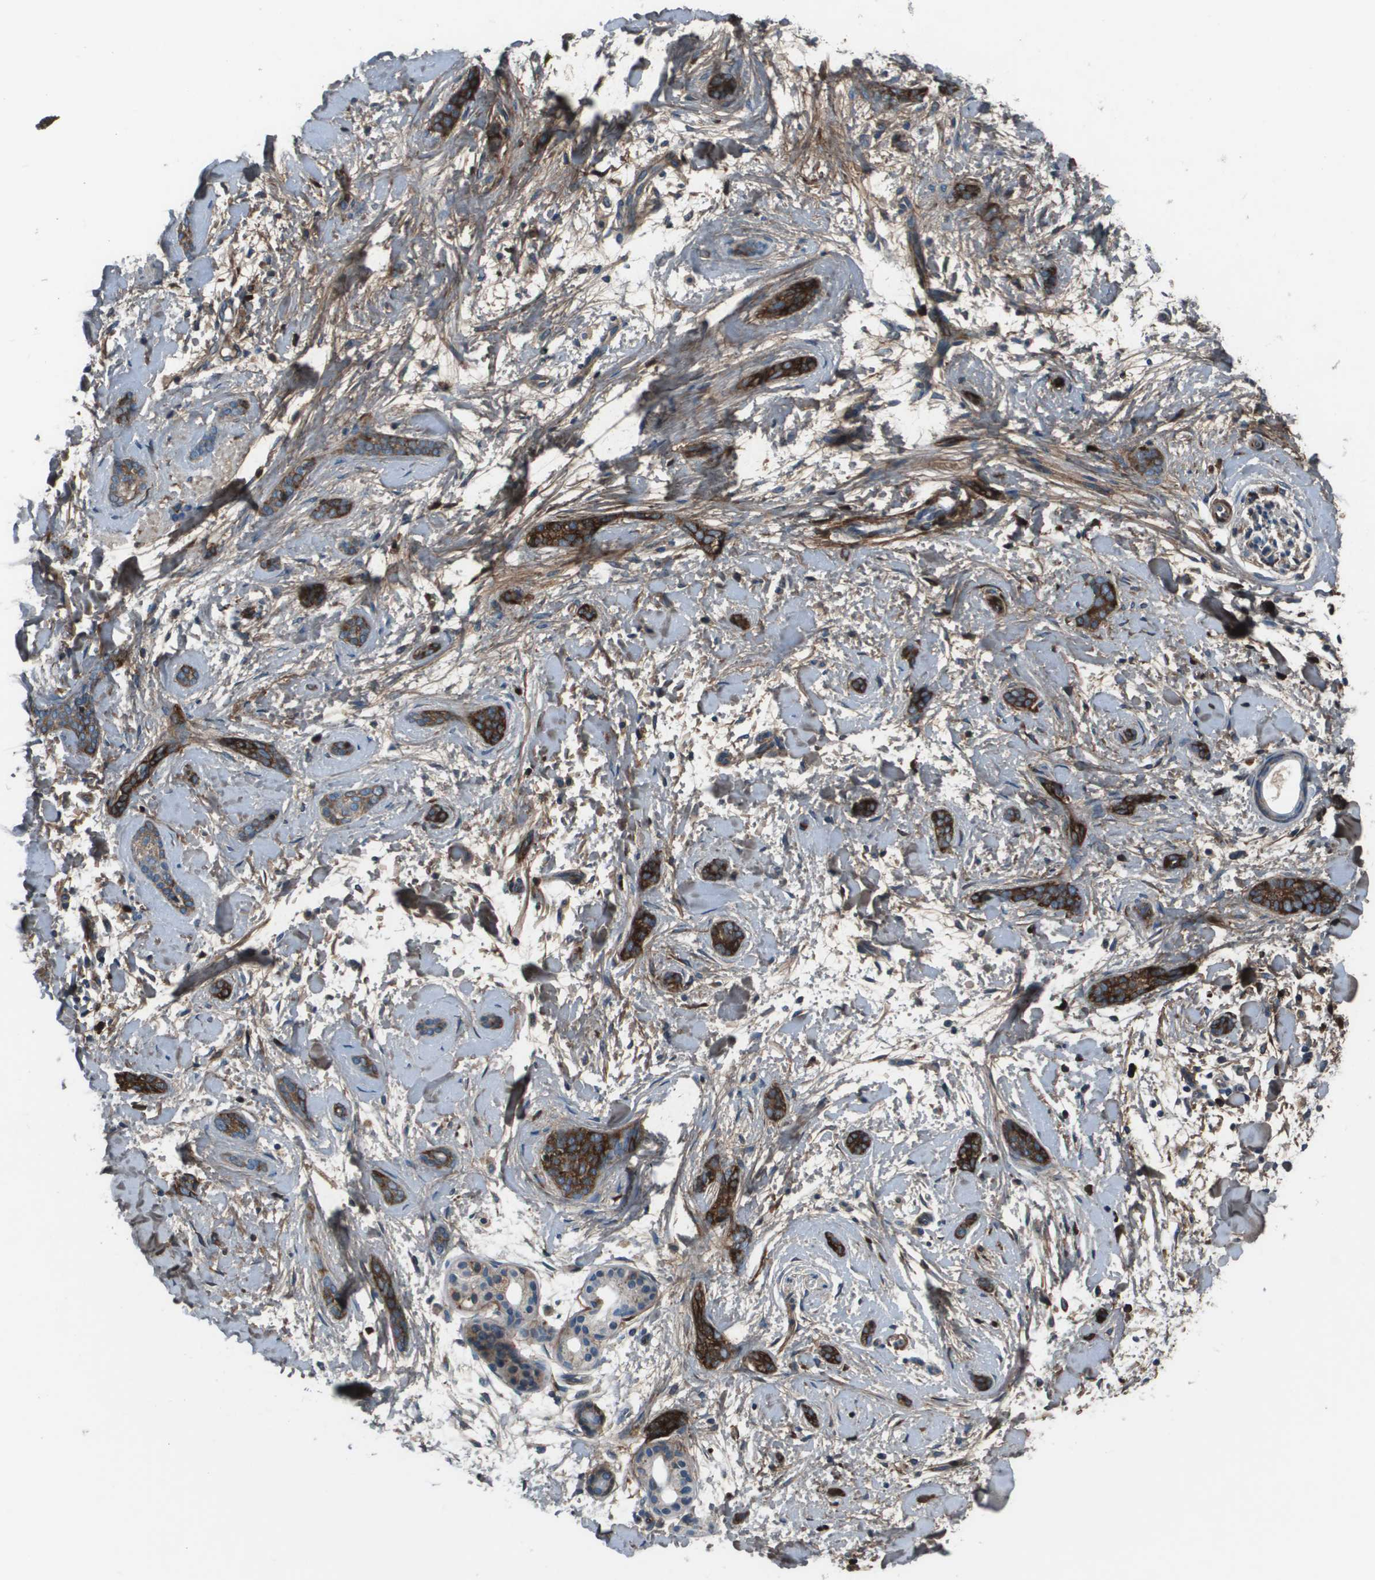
{"staining": {"intensity": "strong", "quantity": ">75%", "location": "cytoplasmic/membranous"}, "tissue": "skin cancer", "cell_type": "Tumor cells", "image_type": "cancer", "snomed": [{"axis": "morphology", "description": "Basal cell carcinoma"}, {"axis": "morphology", "description": "Adnexal tumor, benign"}, {"axis": "topography", "description": "Skin"}], "caption": "The image exhibits a brown stain indicating the presence of a protein in the cytoplasmic/membranous of tumor cells in skin benign adnexal tumor.", "gene": "PCOLCE", "patient": {"sex": "female", "age": 42}}